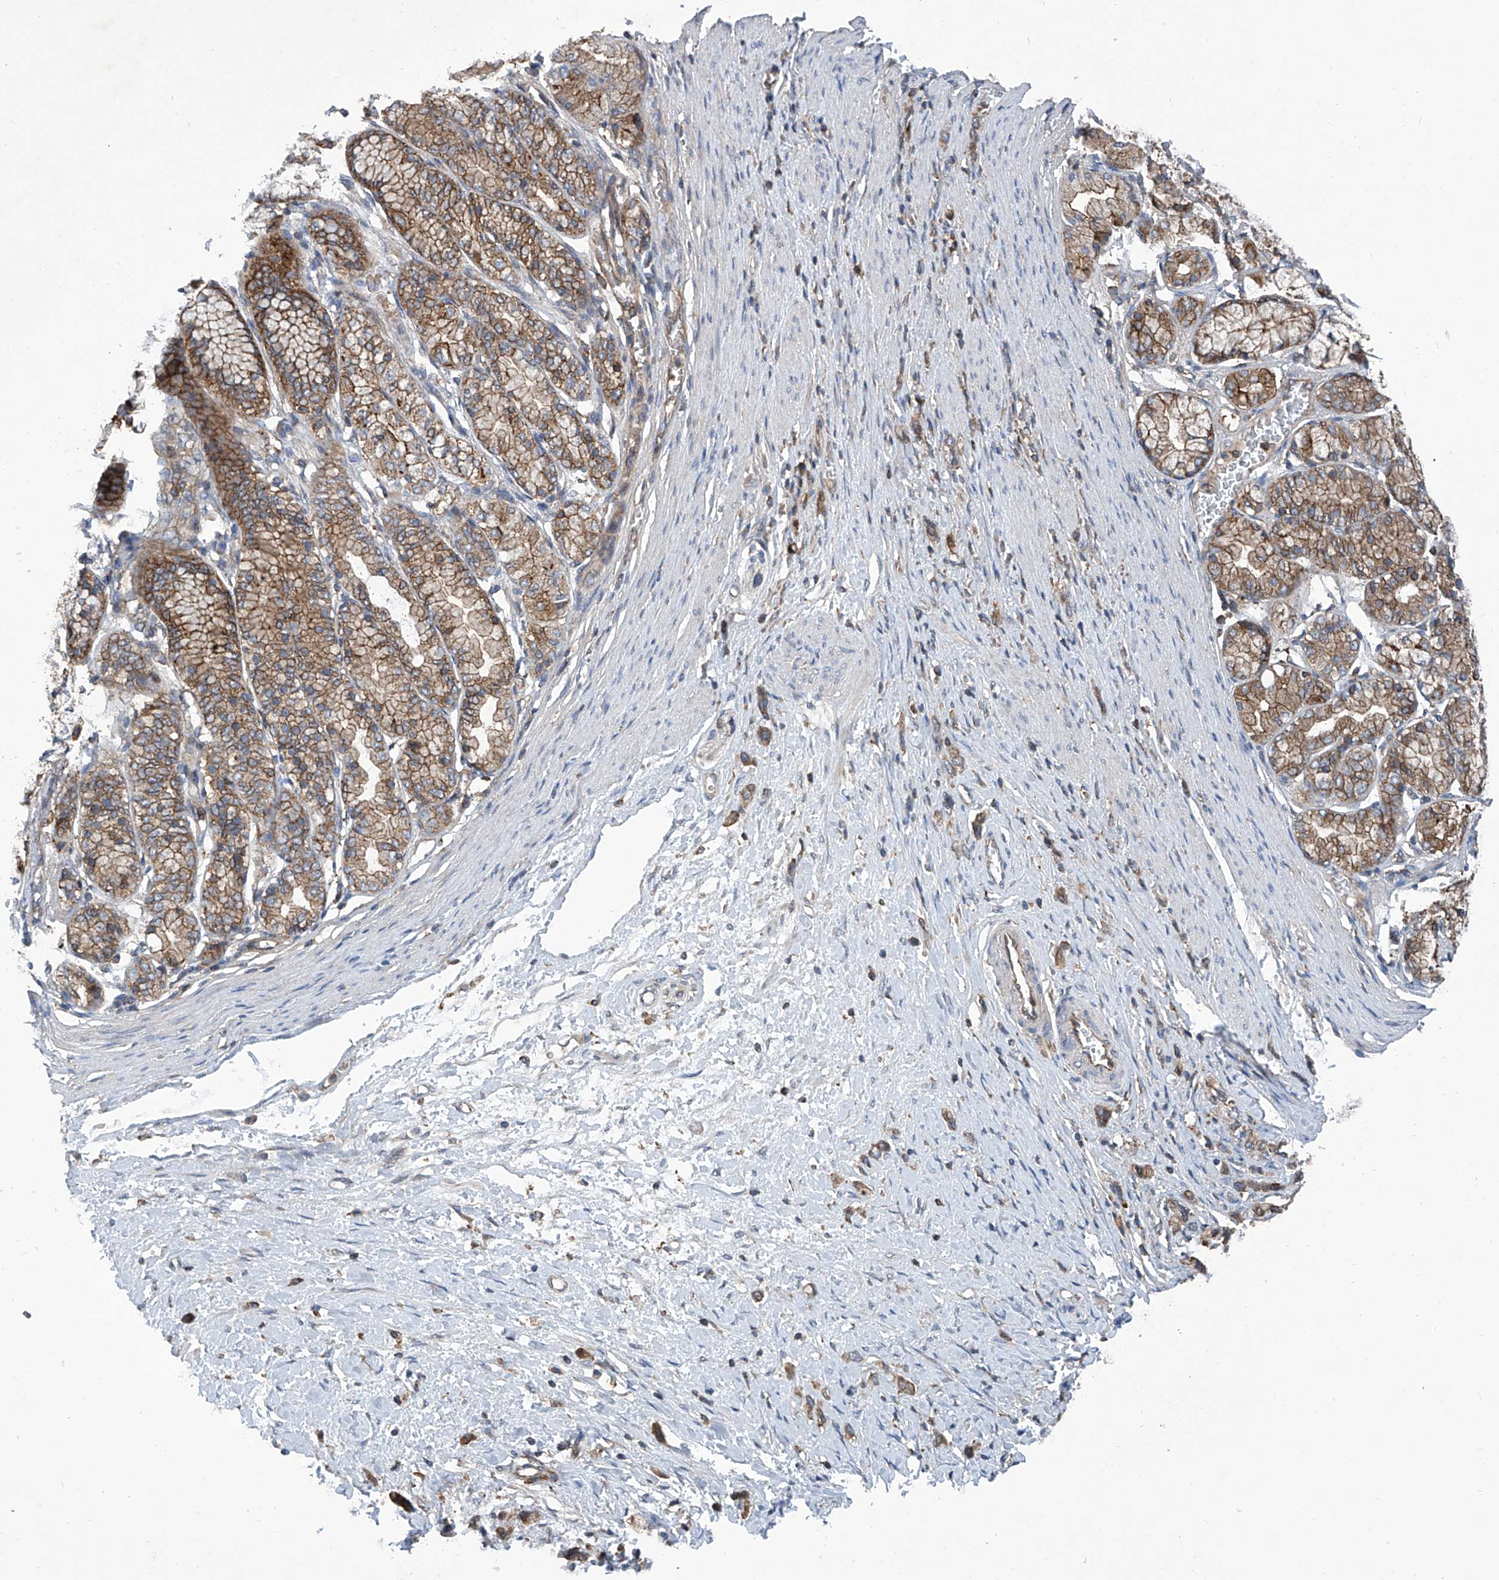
{"staining": {"intensity": "moderate", "quantity": ">75%", "location": "cytoplasmic/membranous"}, "tissue": "stomach cancer", "cell_type": "Tumor cells", "image_type": "cancer", "snomed": [{"axis": "morphology", "description": "Adenocarcinoma, NOS"}, {"axis": "topography", "description": "Stomach"}], "caption": "Protein staining by immunohistochemistry exhibits moderate cytoplasmic/membranous expression in approximately >75% of tumor cells in stomach adenocarcinoma.", "gene": "SMAP1", "patient": {"sex": "female", "age": 65}}